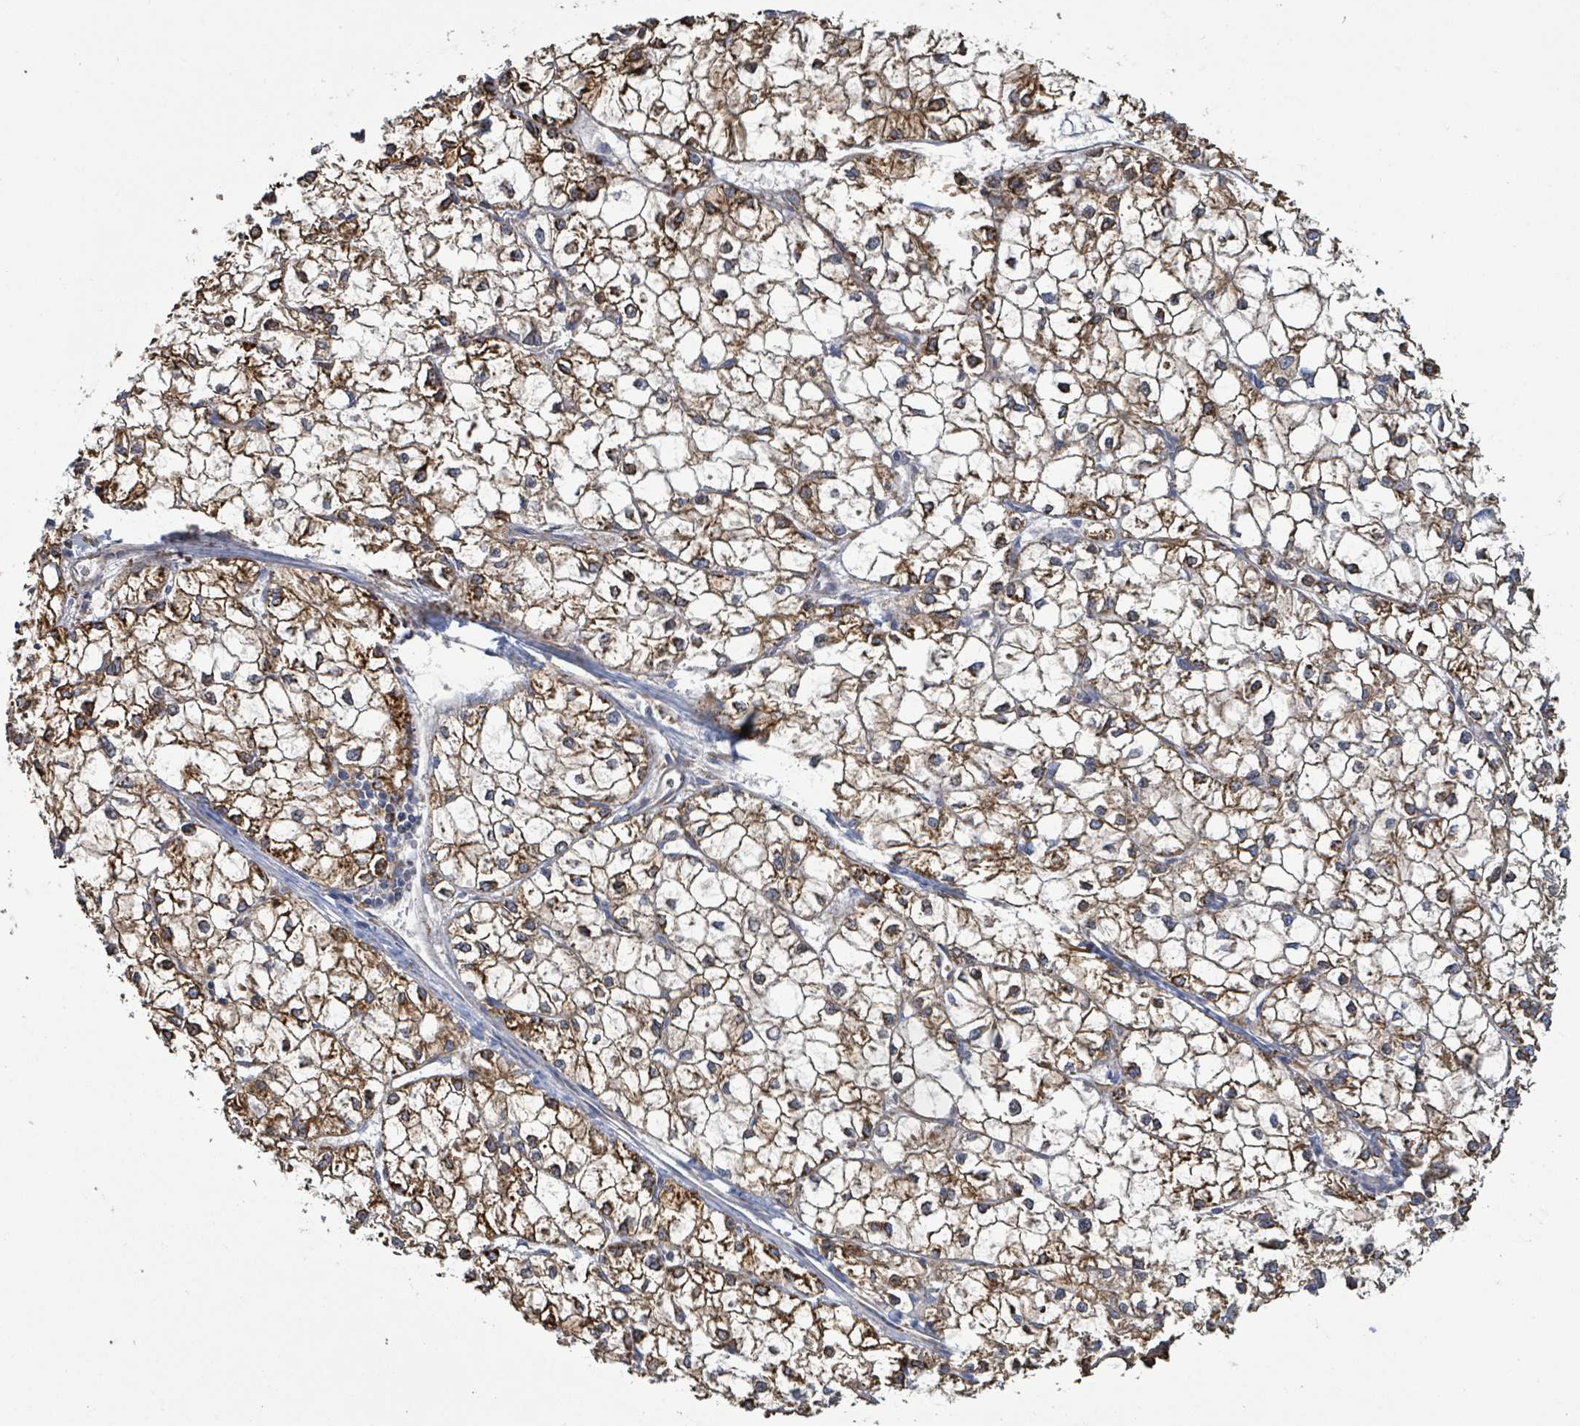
{"staining": {"intensity": "moderate", "quantity": ">75%", "location": "cytoplasmic/membranous"}, "tissue": "liver cancer", "cell_type": "Tumor cells", "image_type": "cancer", "snomed": [{"axis": "morphology", "description": "Carcinoma, Hepatocellular, NOS"}, {"axis": "topography", "description": "Liver"}], "caption": "A high-resolution photomicrograph shows IHC staining of liver cancer, which displays moderate cytoplasmic/membranous staining in approximately >75% of tumor cells.", "gene": "RFPL4A", "patient": {"sex": "female", "age": 43}}